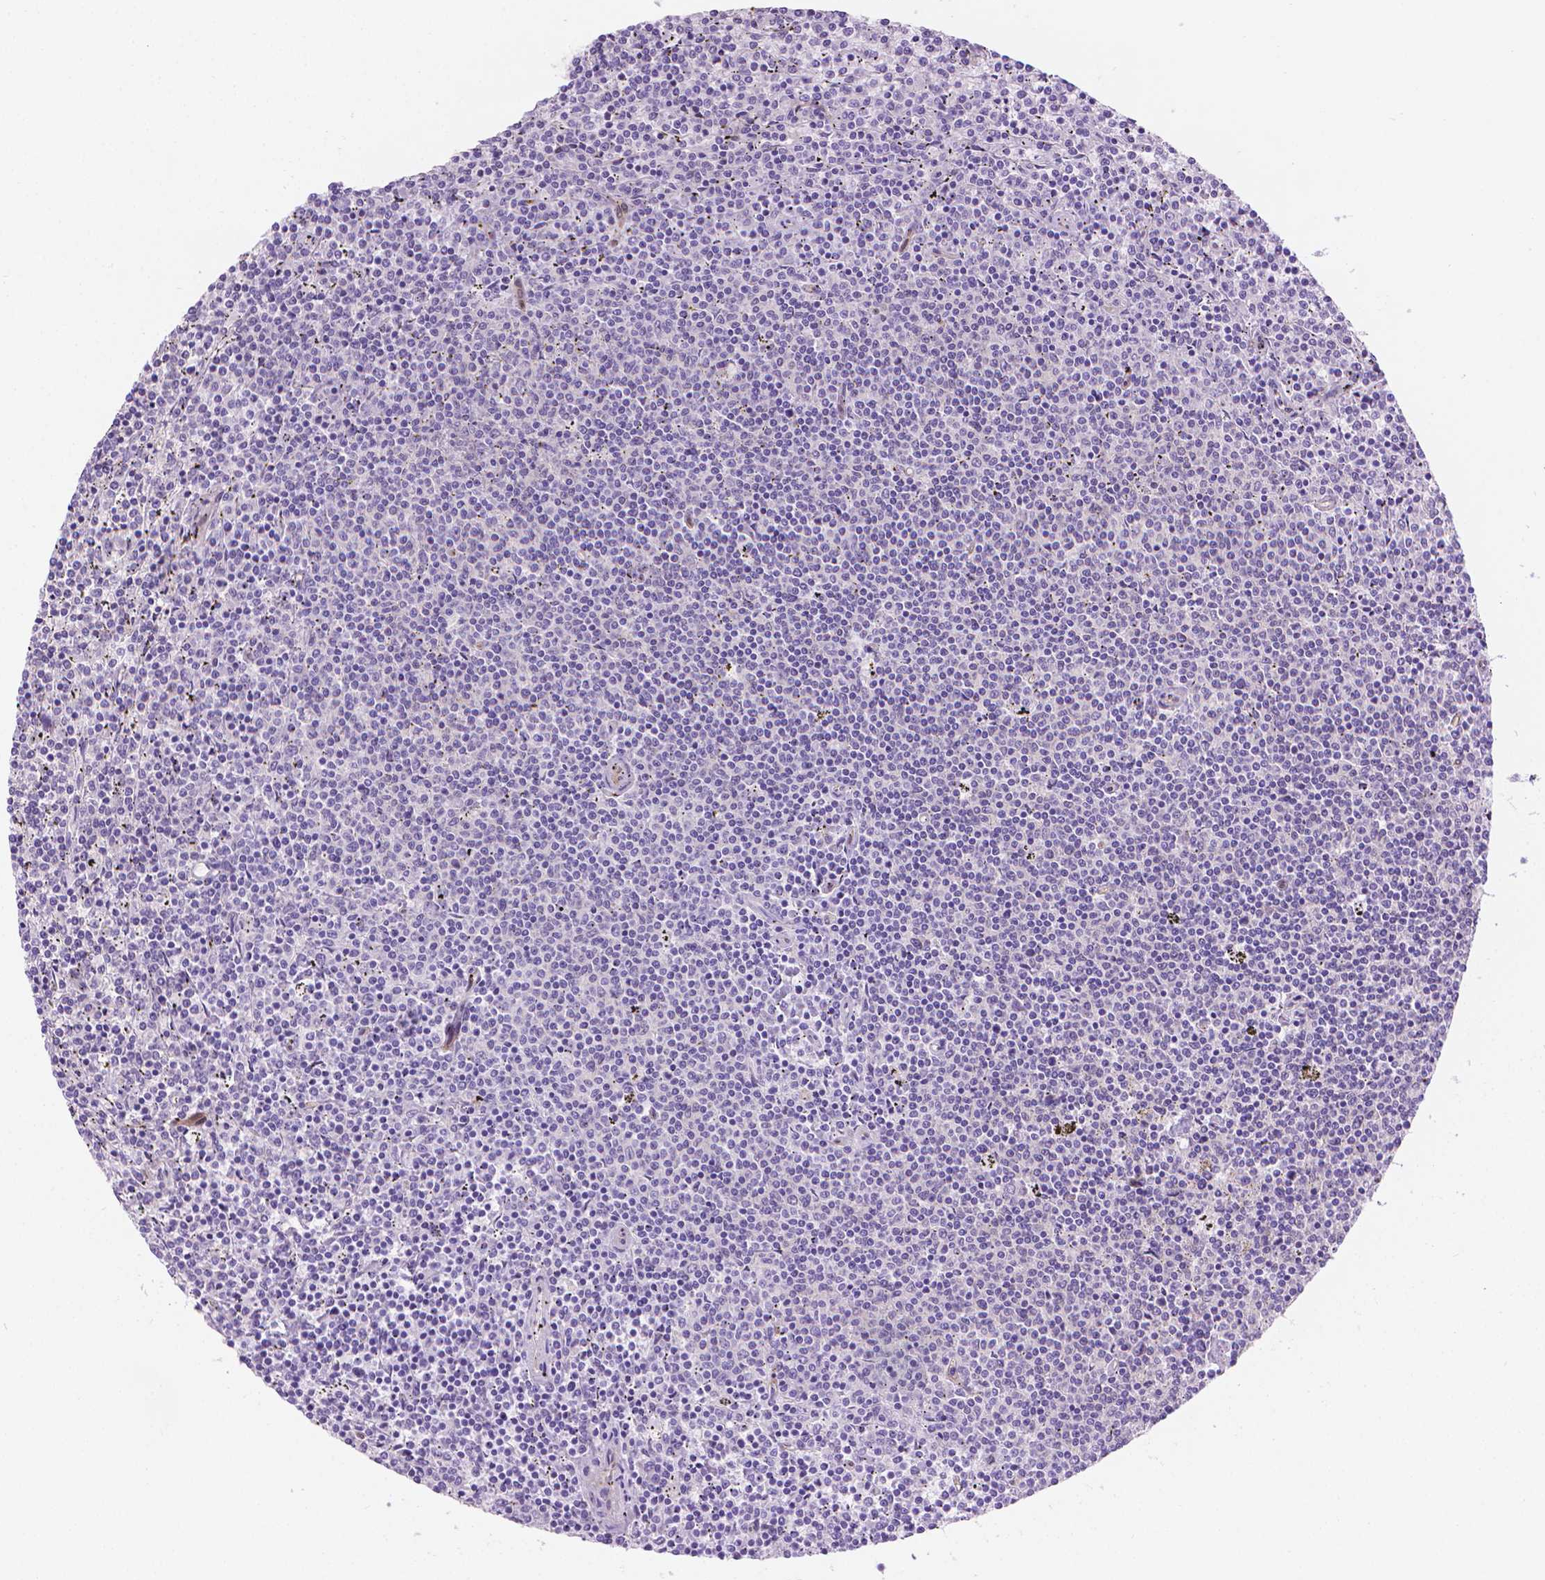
{"staining": {"intensity": "negative", "quantity": "none", "location": "none"}, "tissue": "lymphoma", "cell_type": "Tumor cells", "image_type": "cancer", "snomed": [{"axis": "morphology", "description": "Malignant lymphoma, non-Hodgkin's type, Low grade"}, {"axis": "topography", "description": "Spleen"}], "caption": "There is no significant staining in tumor cells of low-grade malignant lymphoma, non-Hodgkin's type.", "gene": "CLIC4", "patient": {"sex": "female", "age": 50}}